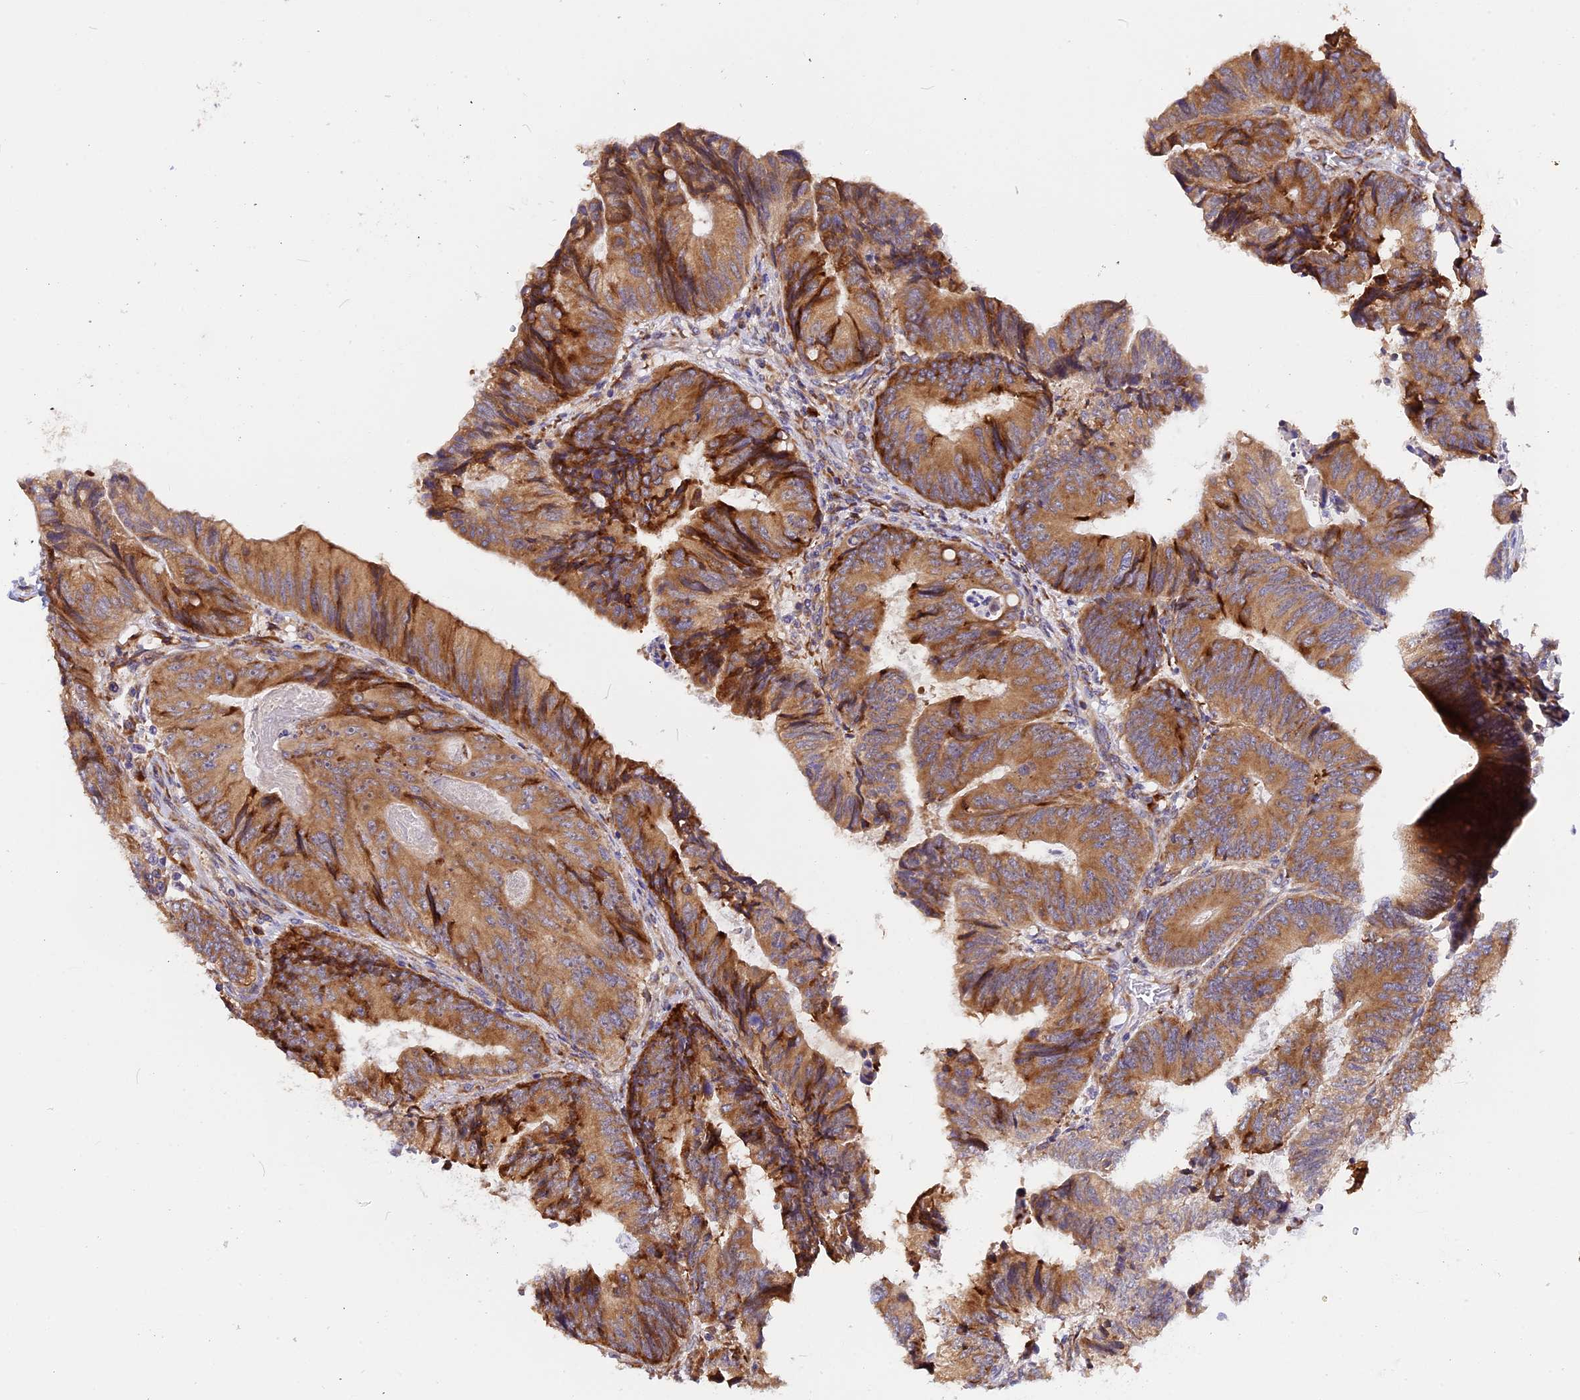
{"staining": {"intensity": "moderate", "quantity": ">75%", "location": "cytoplasmic/membranous"}, "tissue": "colorectal cancer", "cell_type": "Tumor cells", "image_type": "cancer", "snomed": [{"axis": "morphology", "description": "Adenocarcinoma, NOS"}, {"axis": "topography", "description": "Colon"}], "caption": "This photomicrograph displays IHC staining of colorectal cancer (adenocarcinoma), with medium moderate cytoplasmic/membranous staining in approximately >75% of tumor cells.", "gene": "GNPTAB", "patient": {"sex": "female", "age": 67}}